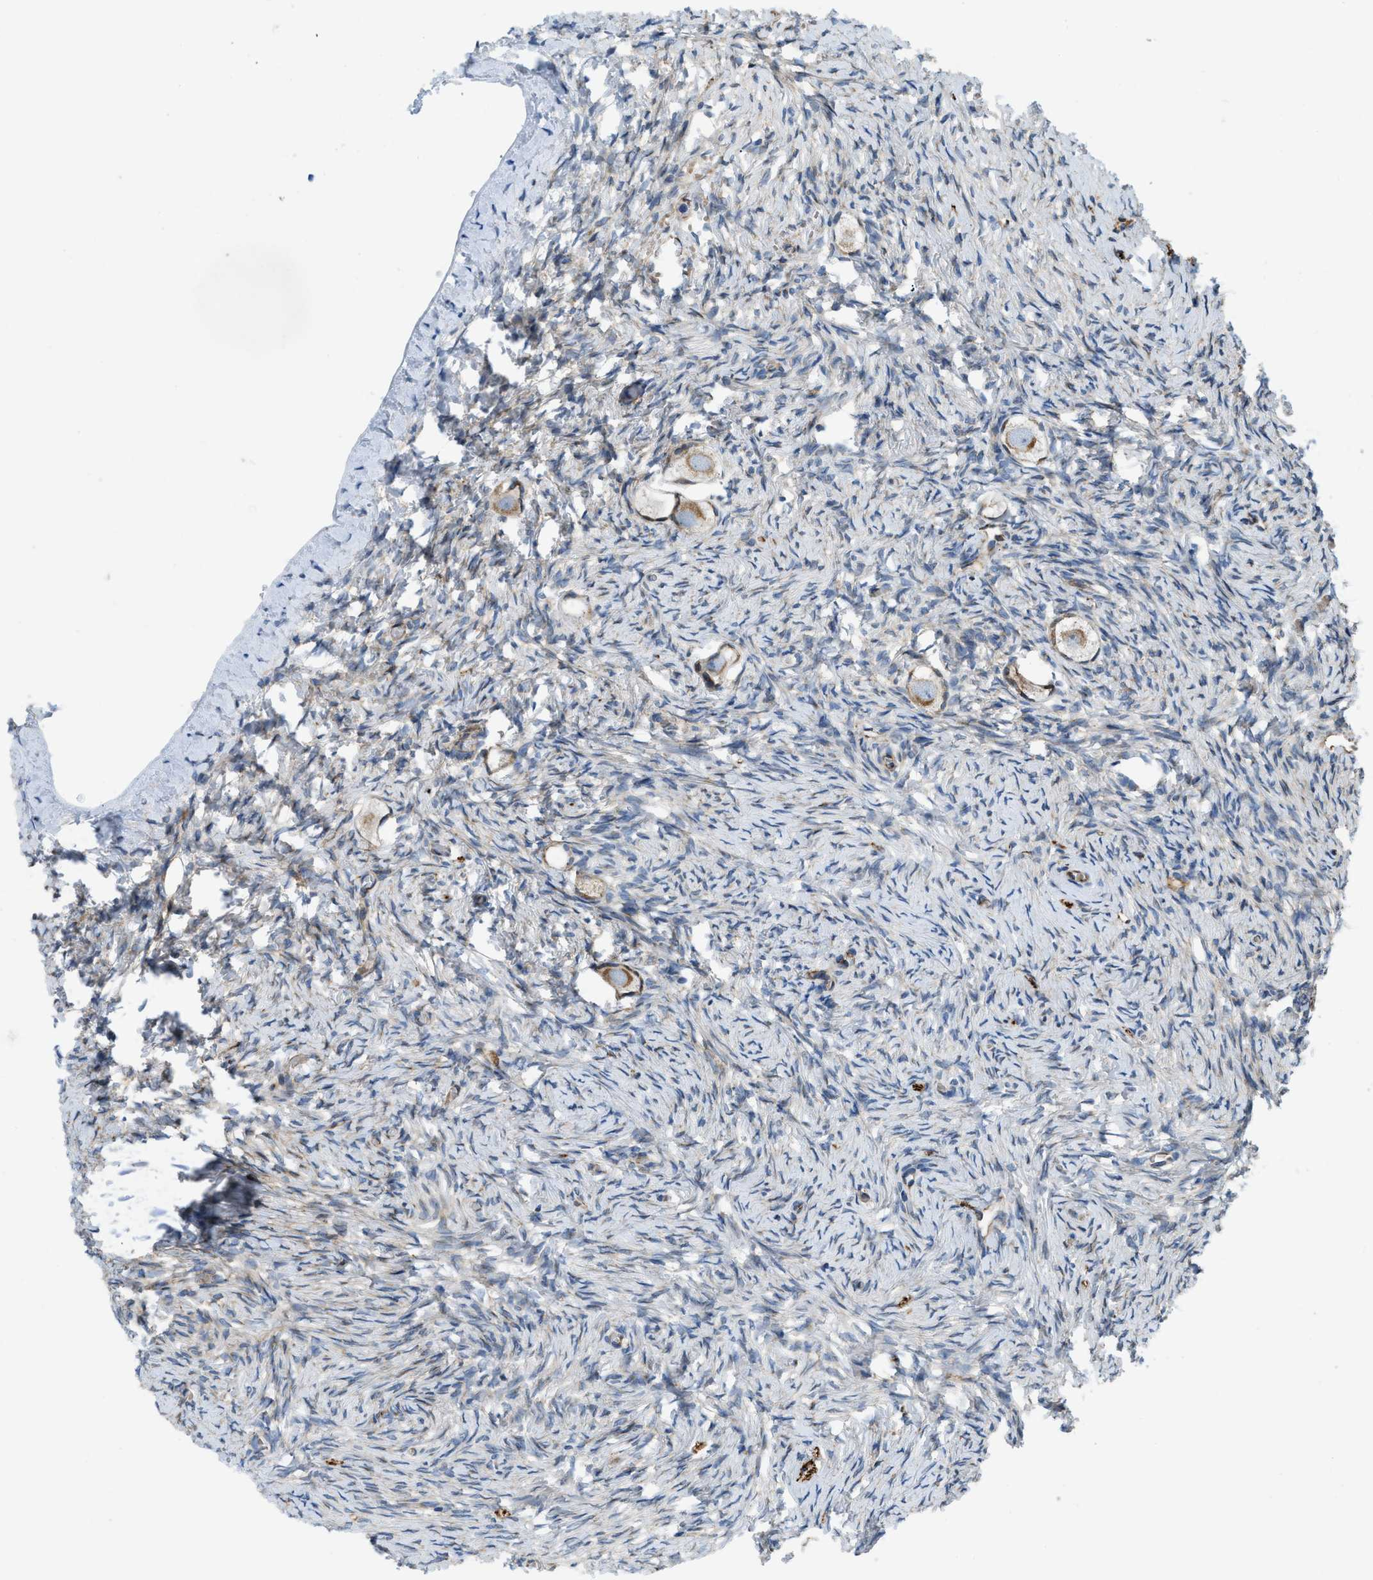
{"staining": {"intensity": "moderate", "quantity": ">75%", "location": "cytoplasmic/membranous"}, "tissue": "ovary", "cell_type": "Follicle cells", "image_type": "normal", "snomed": [{"axis": "morphology", "description": "Normal tissue, NOS"}, {"axis": "topography", "description": "Ovary"}], "caption": "Protein expression analysis of unremarkable ovary displays moderate cytoplasmic/membranous positivity in about >75% of follicle cells.", "gene": "TMEM248", "patient": {"sex": "female", "age": 27}}